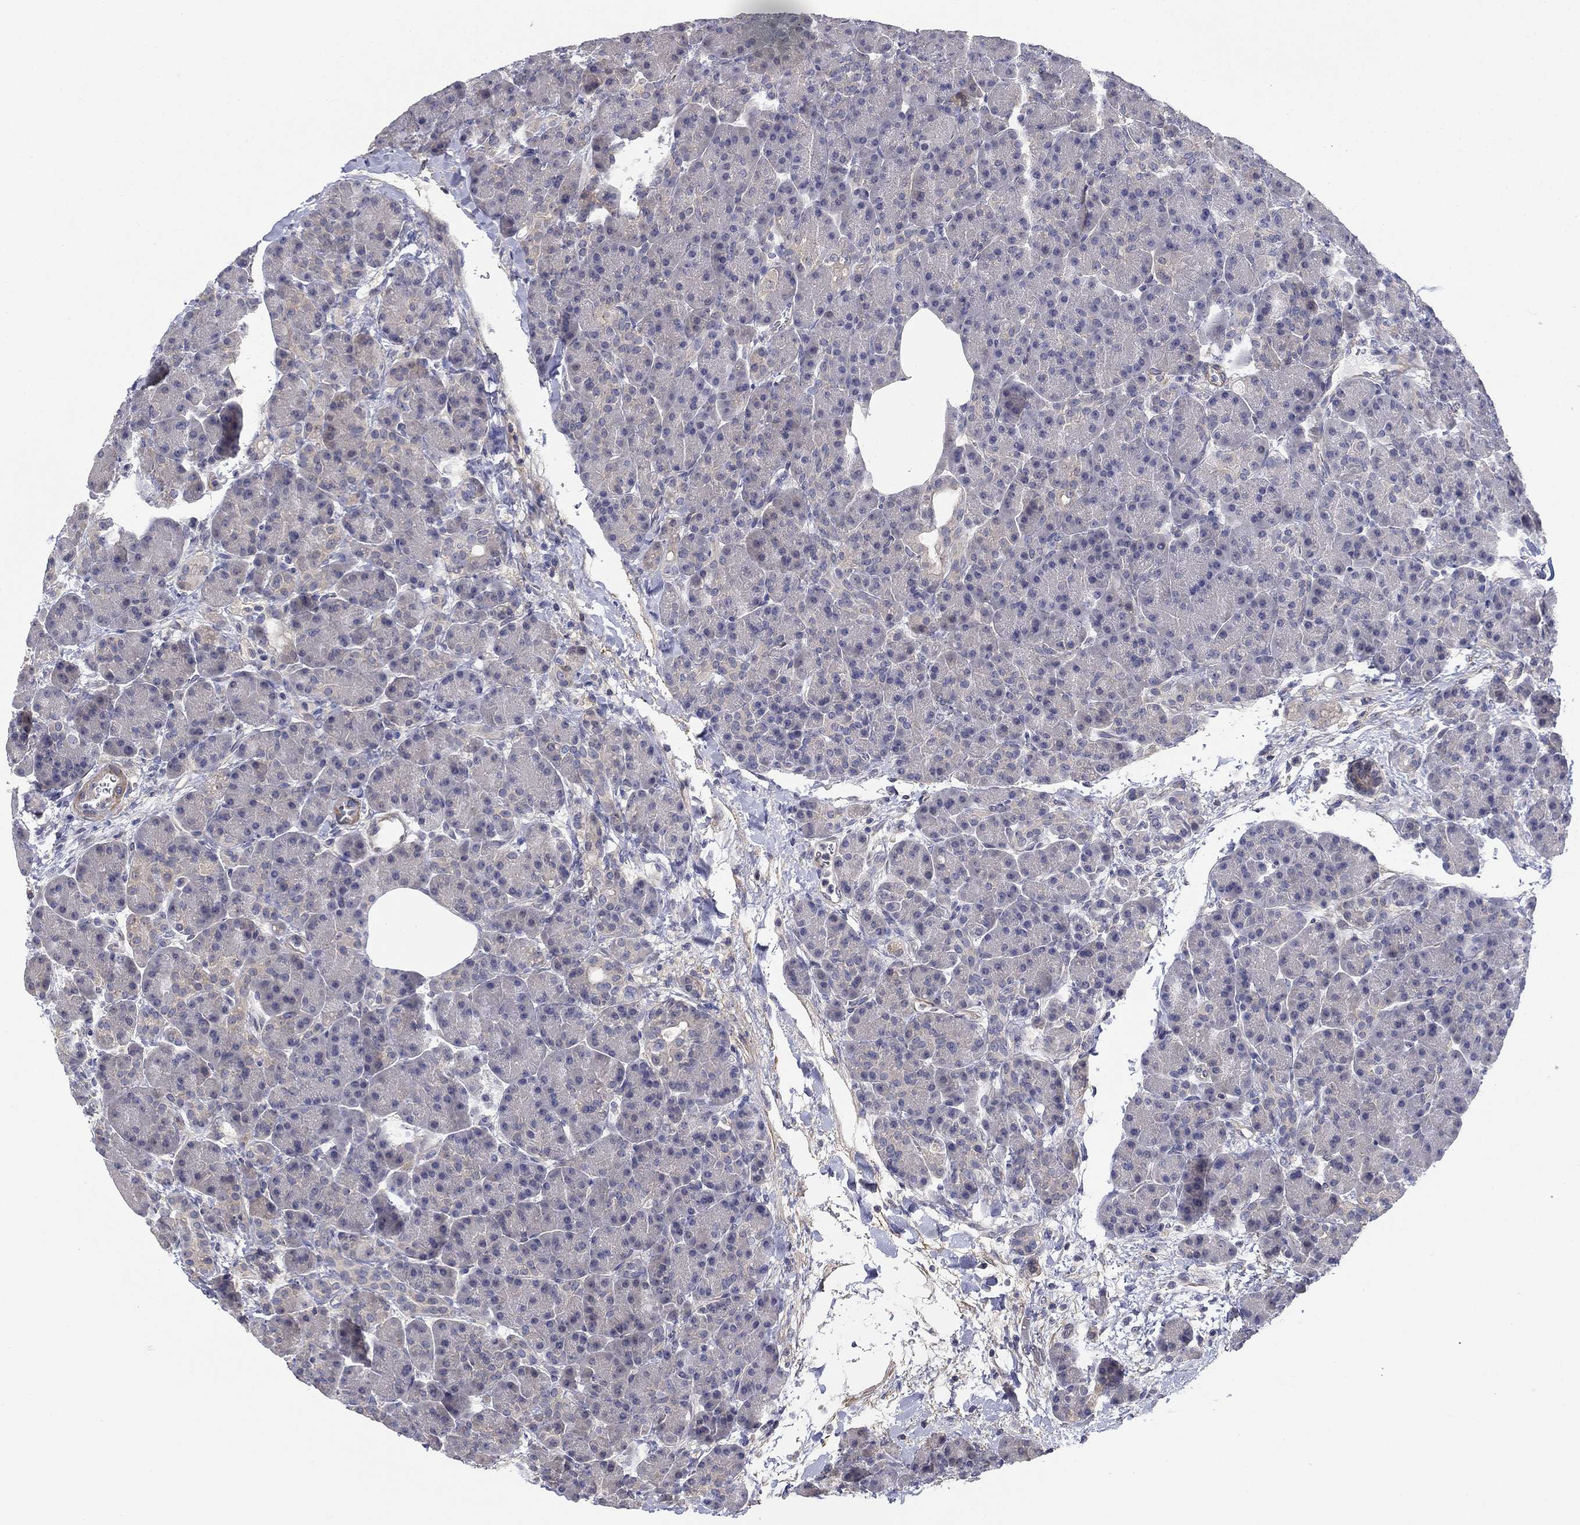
{"staining": {"intensity": "negative", "quantity": "none", "location": "none"}, "tissue": "pancreas", "cell_type": "Exocrine glandular cells", "image_type": "normal", "snomed": [{"axis": "morphology", "description": "Normal tissue, NOS"}, {"axis": "topography", "description": "Pancreas"}], "caption": "Pancreas stained for a protein using immunohistochemistry exhibits no staining exocrine glandular cells.", "gene": "GRK7", "patient": {"sex": "female", "age": 63}}